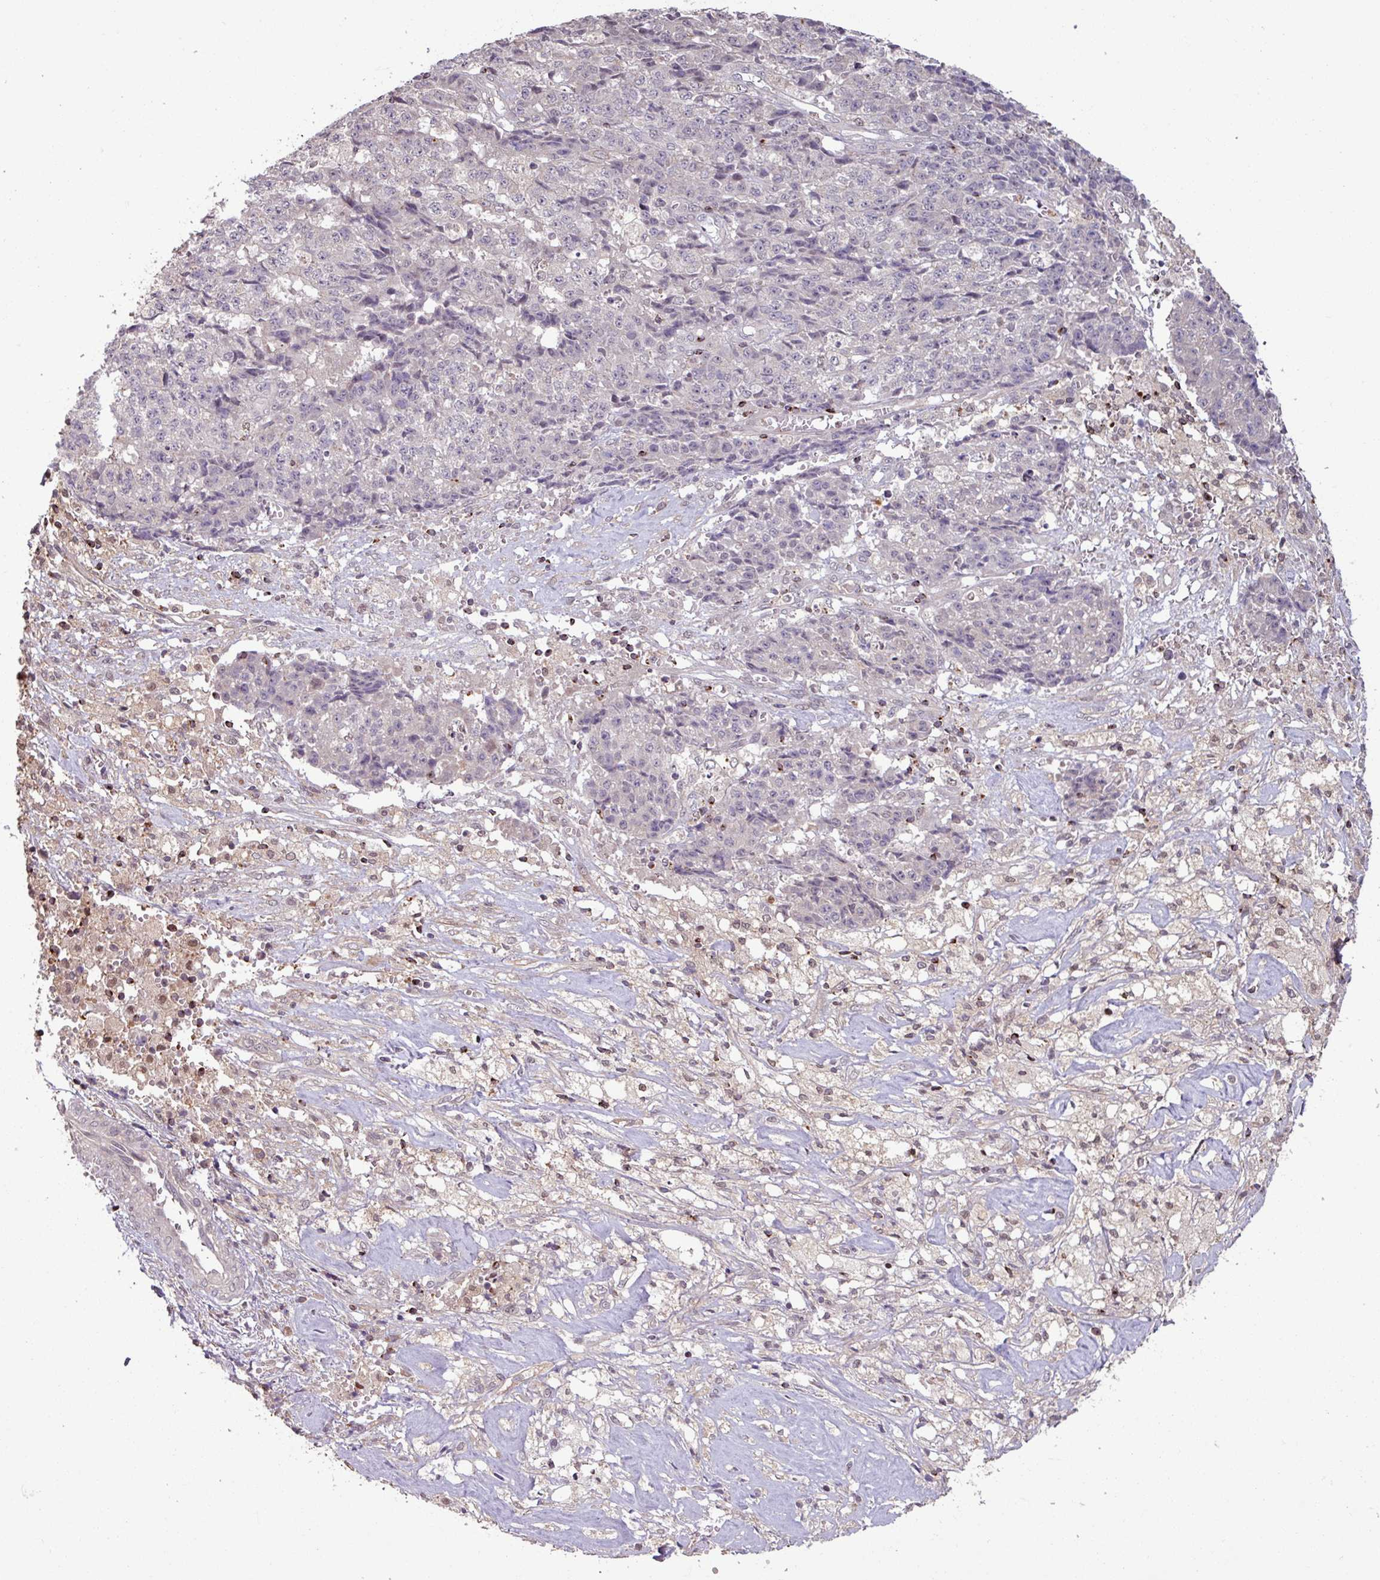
{"staining": {"intensity": "negative", "quantity": "none", "location": "none"}, "tissue": "ovarian cancer", "cell_type": "Tumor cells", "image_type": "cancer", "snomed": [{"axis": "morphology", "description": "Carcinoma, endometroid"}, {"axis": "topography", "description": "Ovary"}], "caption": "High magnification brightfield microscopy of ovarian cancer (endometroid carcinoma) stained with DAB (3,3'-diaminobenzidine) (brown) and counterstained with hematoxylin (blue): tumor cells show no significant staining.", "gene": "OR6B1", "patient": {"sex": "female", "age": 42}}